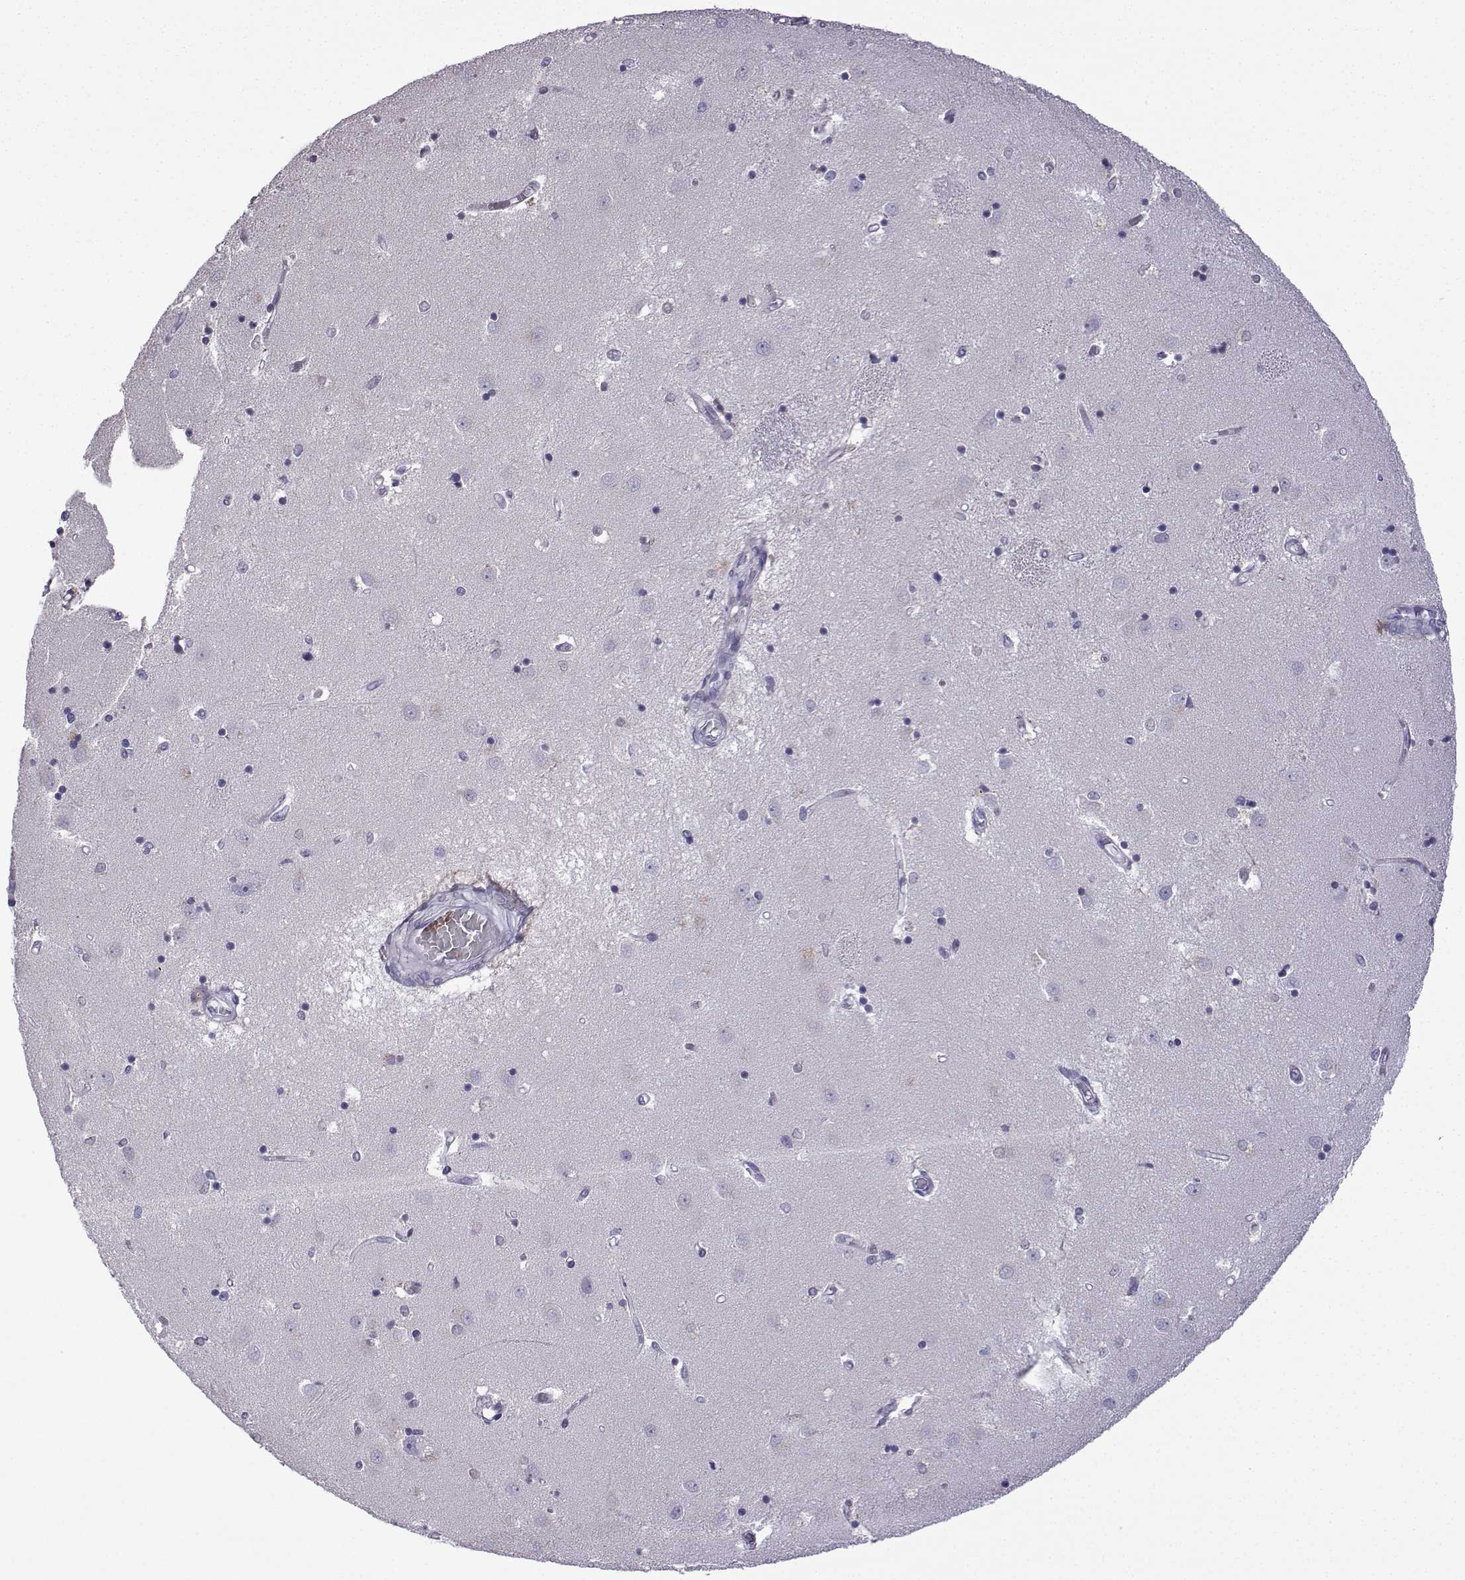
{"staining": {"intensity": "negative", "quantity": "none", "location": "none"}, "tissue": "caudate", "cell_type": "Glial cells", "image_type": "normal", "snomed": [{"axis": "morphology", "description": "Normal tissue, NOS"}, {"axis": "topography", "description": "Lateral ventricle wall"}], "caption": "Human caudate stained for a protein using immunohistochemistry shows no positivity in glial cells.", "gene": "CFAP70", "patient": {"sex": "male", "age": 54}}